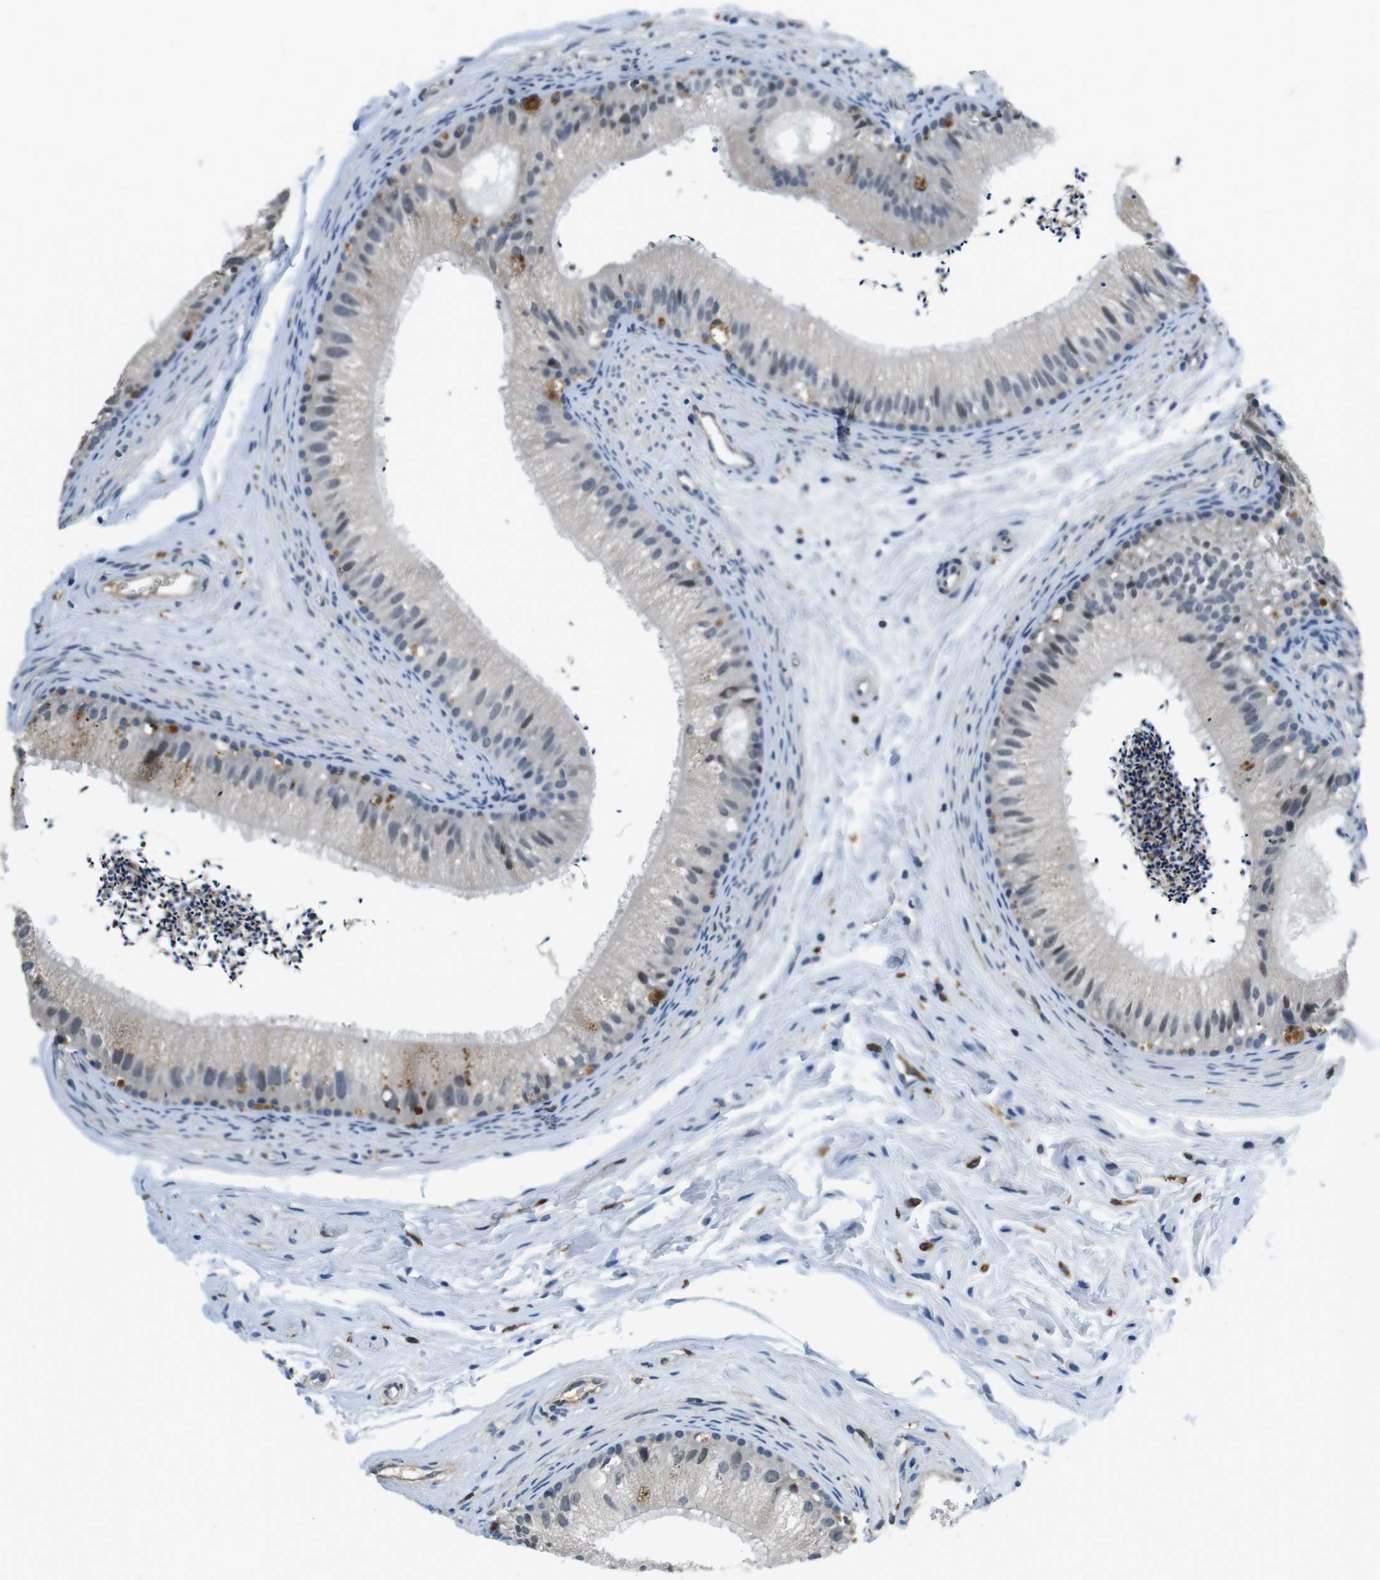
{"staining": {"intensity": "weak", "quantity": "<25%", "location": "nuclear"}, "tissue": "epididymis", "cell_type": "Glandular cells", "image_type": "normal", "snomed": [{"axis": "morphology", "description": "Normal tissue, NOS"}, {"axis": "topography", "description": "Epididymis"}], "caption": "Immunohistochemical staining of normal epididymis displays no significant positivity in glandular cells.", "gene": "CD163L1", "patient": {"sex": "male", "age": 56}}